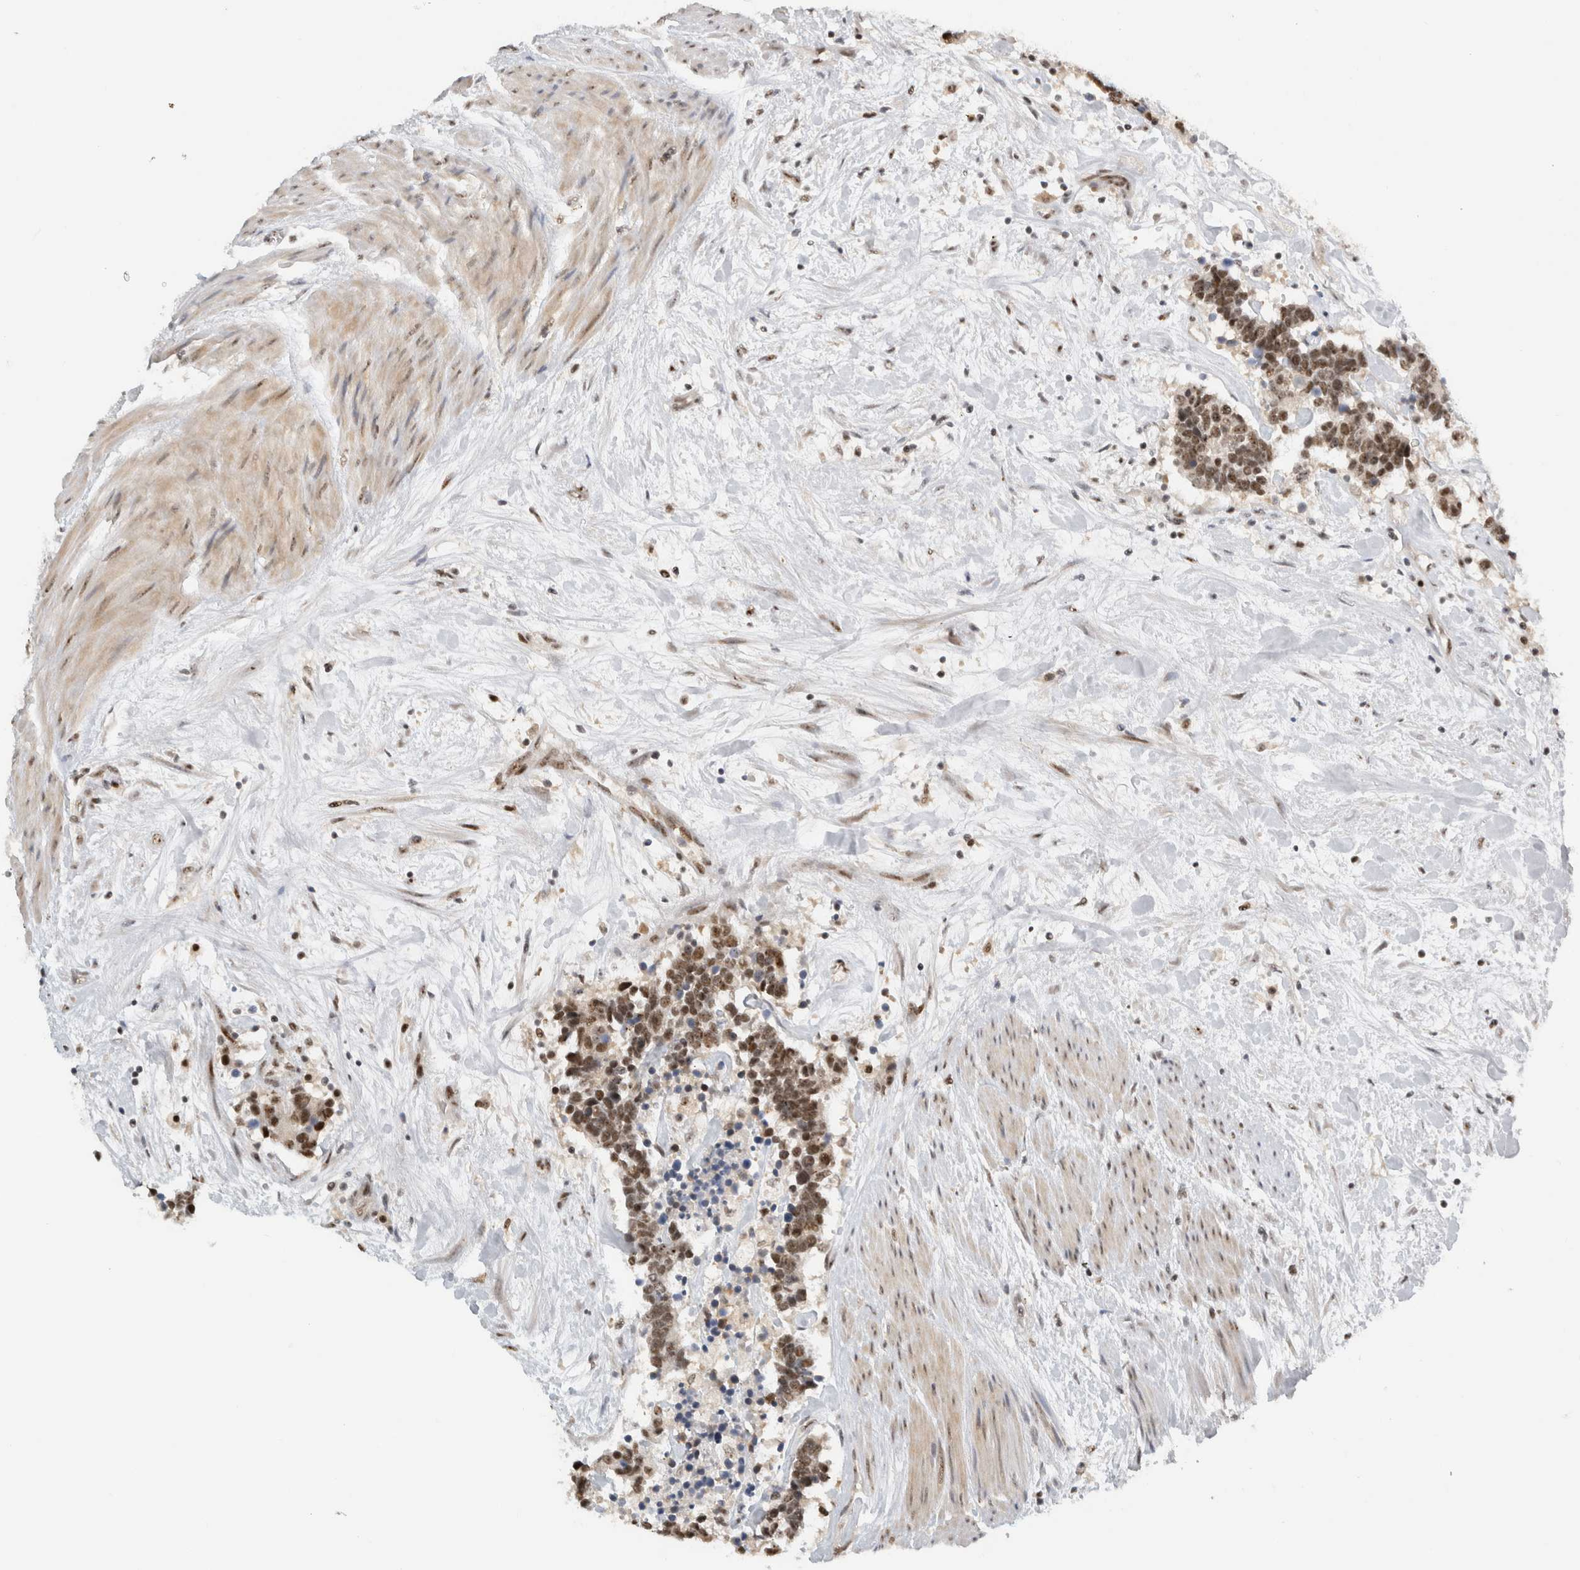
{"staining": {"intensity": "moderate", "quantity": ">75%", "location": "nuclear"}, "tissue": "carcinoid", "cell_type": "Tumor cells", "image_type": "cancer", "snomed": [{"axis": "morphology", "description": "Carcinoma, NOS"}, {"axis": "morphology", "description": "Carcinoid, malignant, NOS"}, {"axis": "topography", "description": "Urinary bladder"}], "caption": "Immunohistochemical staining of malignant carcinoid exhibits medium levels of moderate nuclear expression in approximately >75% of tumor cells.", "gene": "EBNA1BP2", "patient": {"sex": "male", "age": 57}}